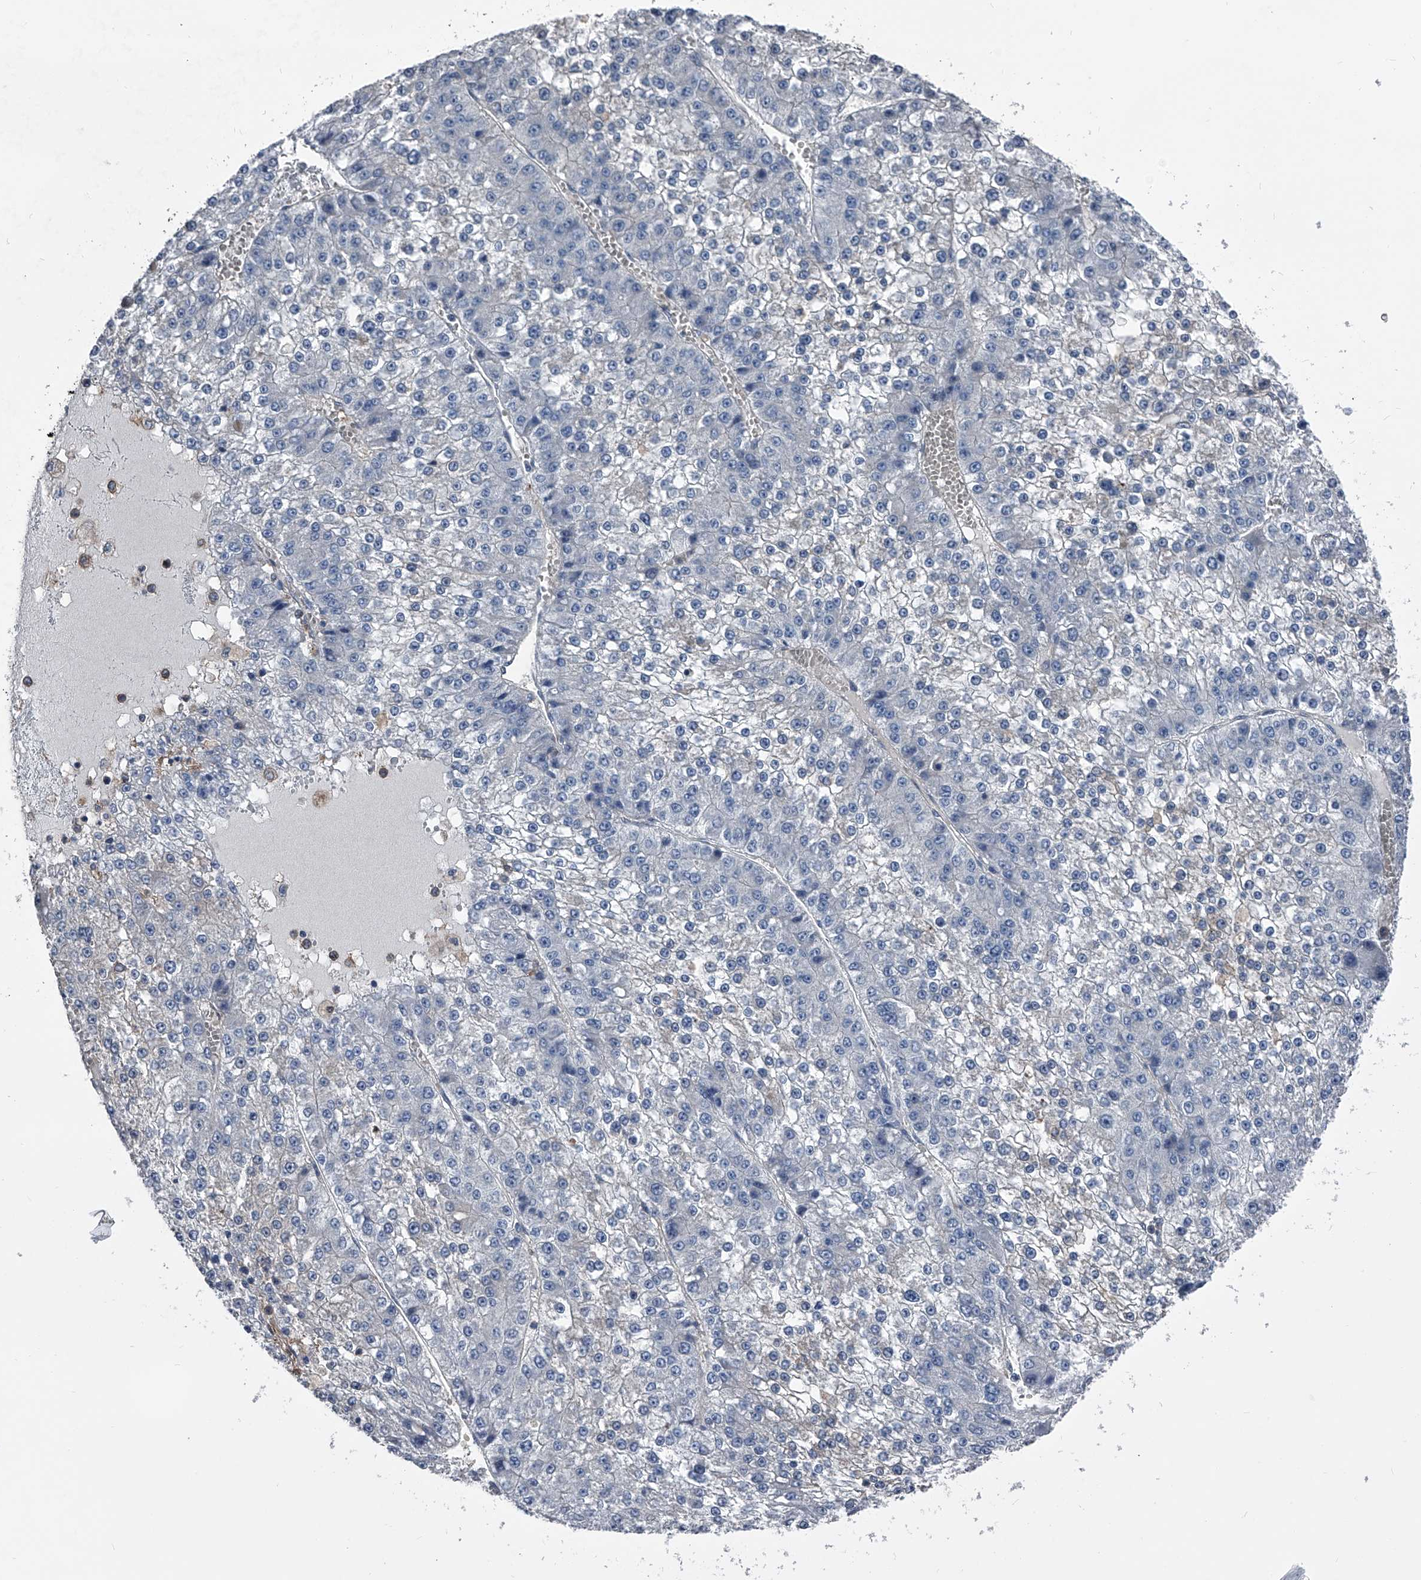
{"staining": {"intensity": "negative", "quantity": "none", "location": "none"}, "tissue": "liver cancer", "cell_type": "Tumor cells", "image_type": "cancer", "snomed": [{"axis": "morphology", "description": "Carcinoma, Hepatocellular, NOS"}, {"axis": "topography", "description": "Liver"}], "caption": "Immunohistochemistry histopathology image of neoplastic tissue: liver cancer (hepatocellular carcinoma) stained with DAB shows no significant protein expression in tumor cells.", "gene": "KIF13A", "patient": {"sex": "female", "age": 73}}